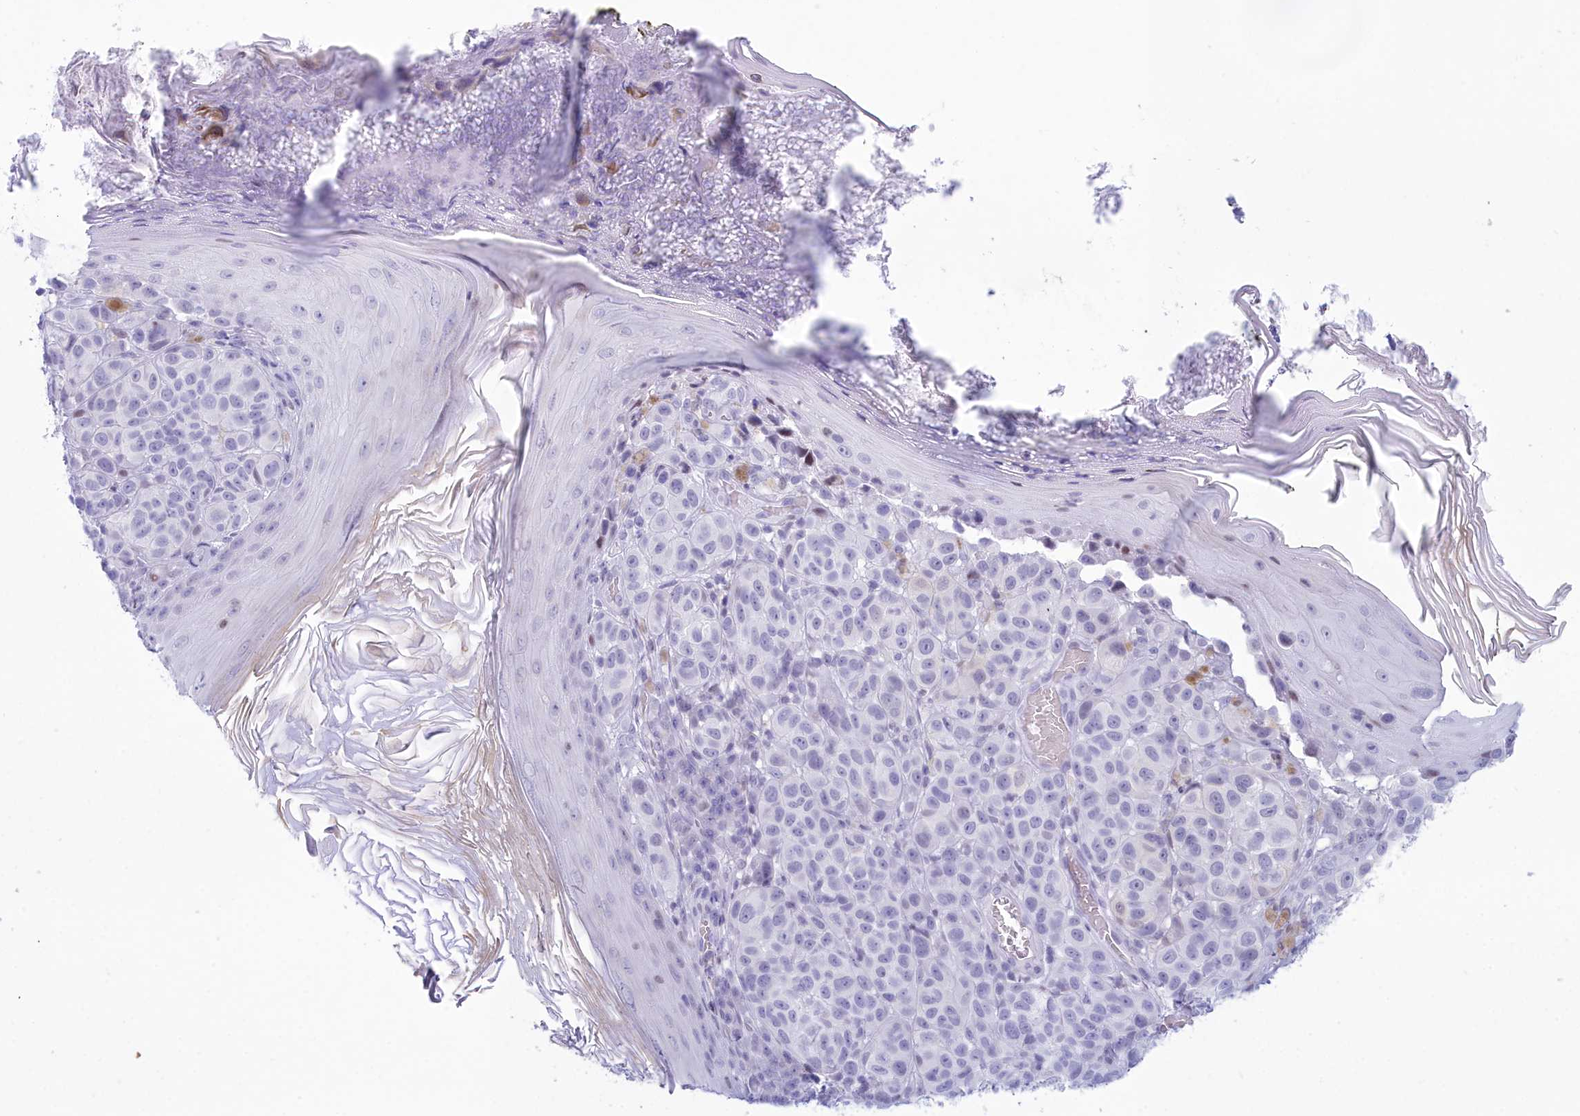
{"staining": {"intensity": "negative", "quantity": "none", "location": "none"}, "tissue": "melanoma", "cell_type": "Tumor cells", "image_type": "cancer", "snomed": [{"axis": "morphology", "description": "Malignant melanoma, NOS"}, {"axis": "topography", "description": "Skin"}], "caption": "Human malignant melanoma stained for a protein using immunohistochemistry displays no expression in tumor cells.", "gene": "SNX20", "patient": {"sex": "male", "age": 38}}